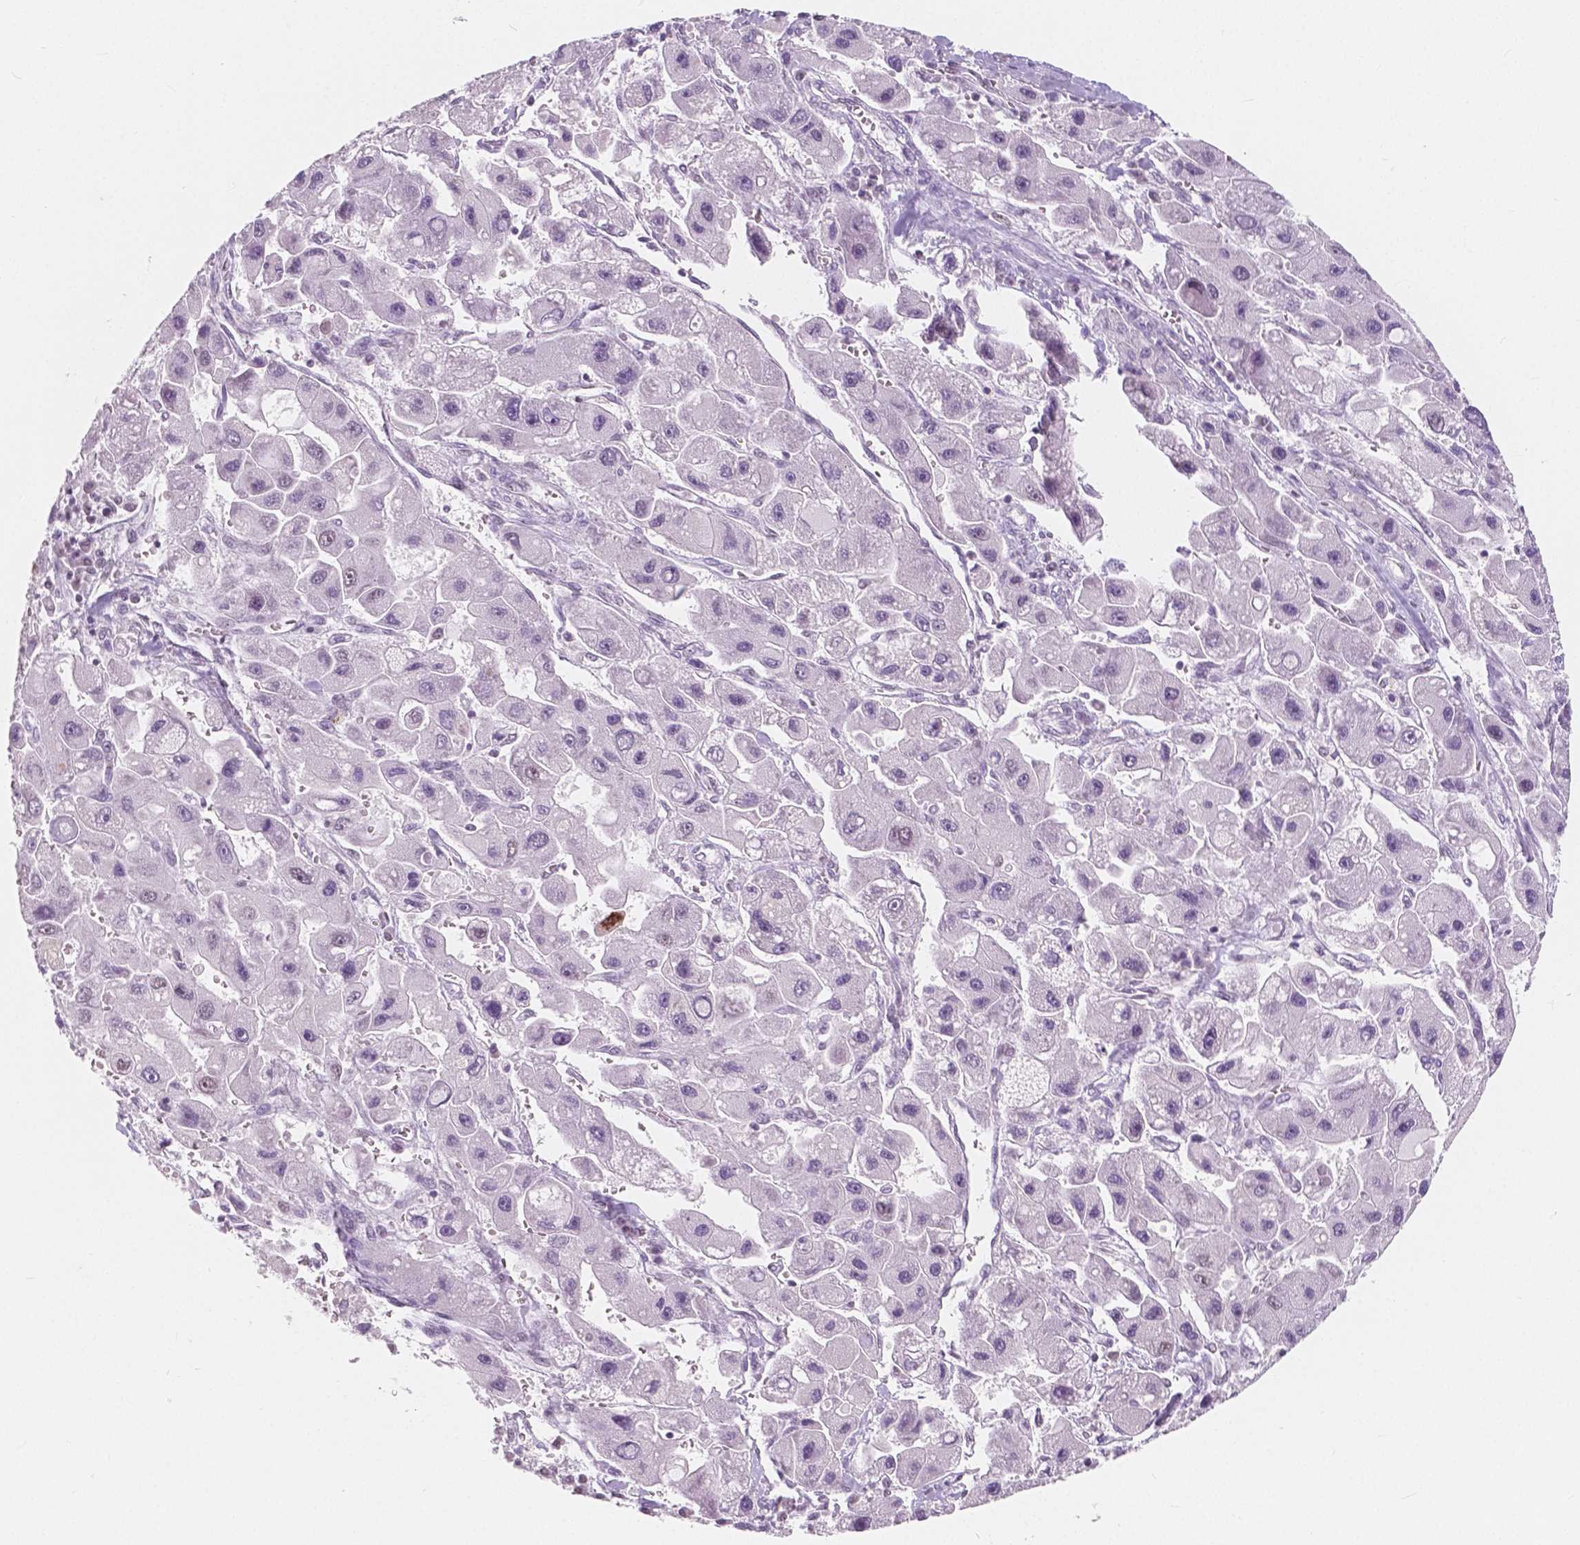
{"staining": {"intensity": "negative", "quantity": "none", "location": "none"}, "tissue": "liver cancer", "cell_type": "Tumor cells", "image_type": "cancer", "snomed": [{"axis": "morphology", "description": "Carcinoma, Hepatocellular, NOS"}, {"axis": "topography", "description": "Liver"}], "caption": "Immunohistochemistry of liver cancer (hepatocellular carcinoma) exhibits no staining in tumor cells.", "gene": "NOLC1", "patient": {"sex": "male", "age": 24}}